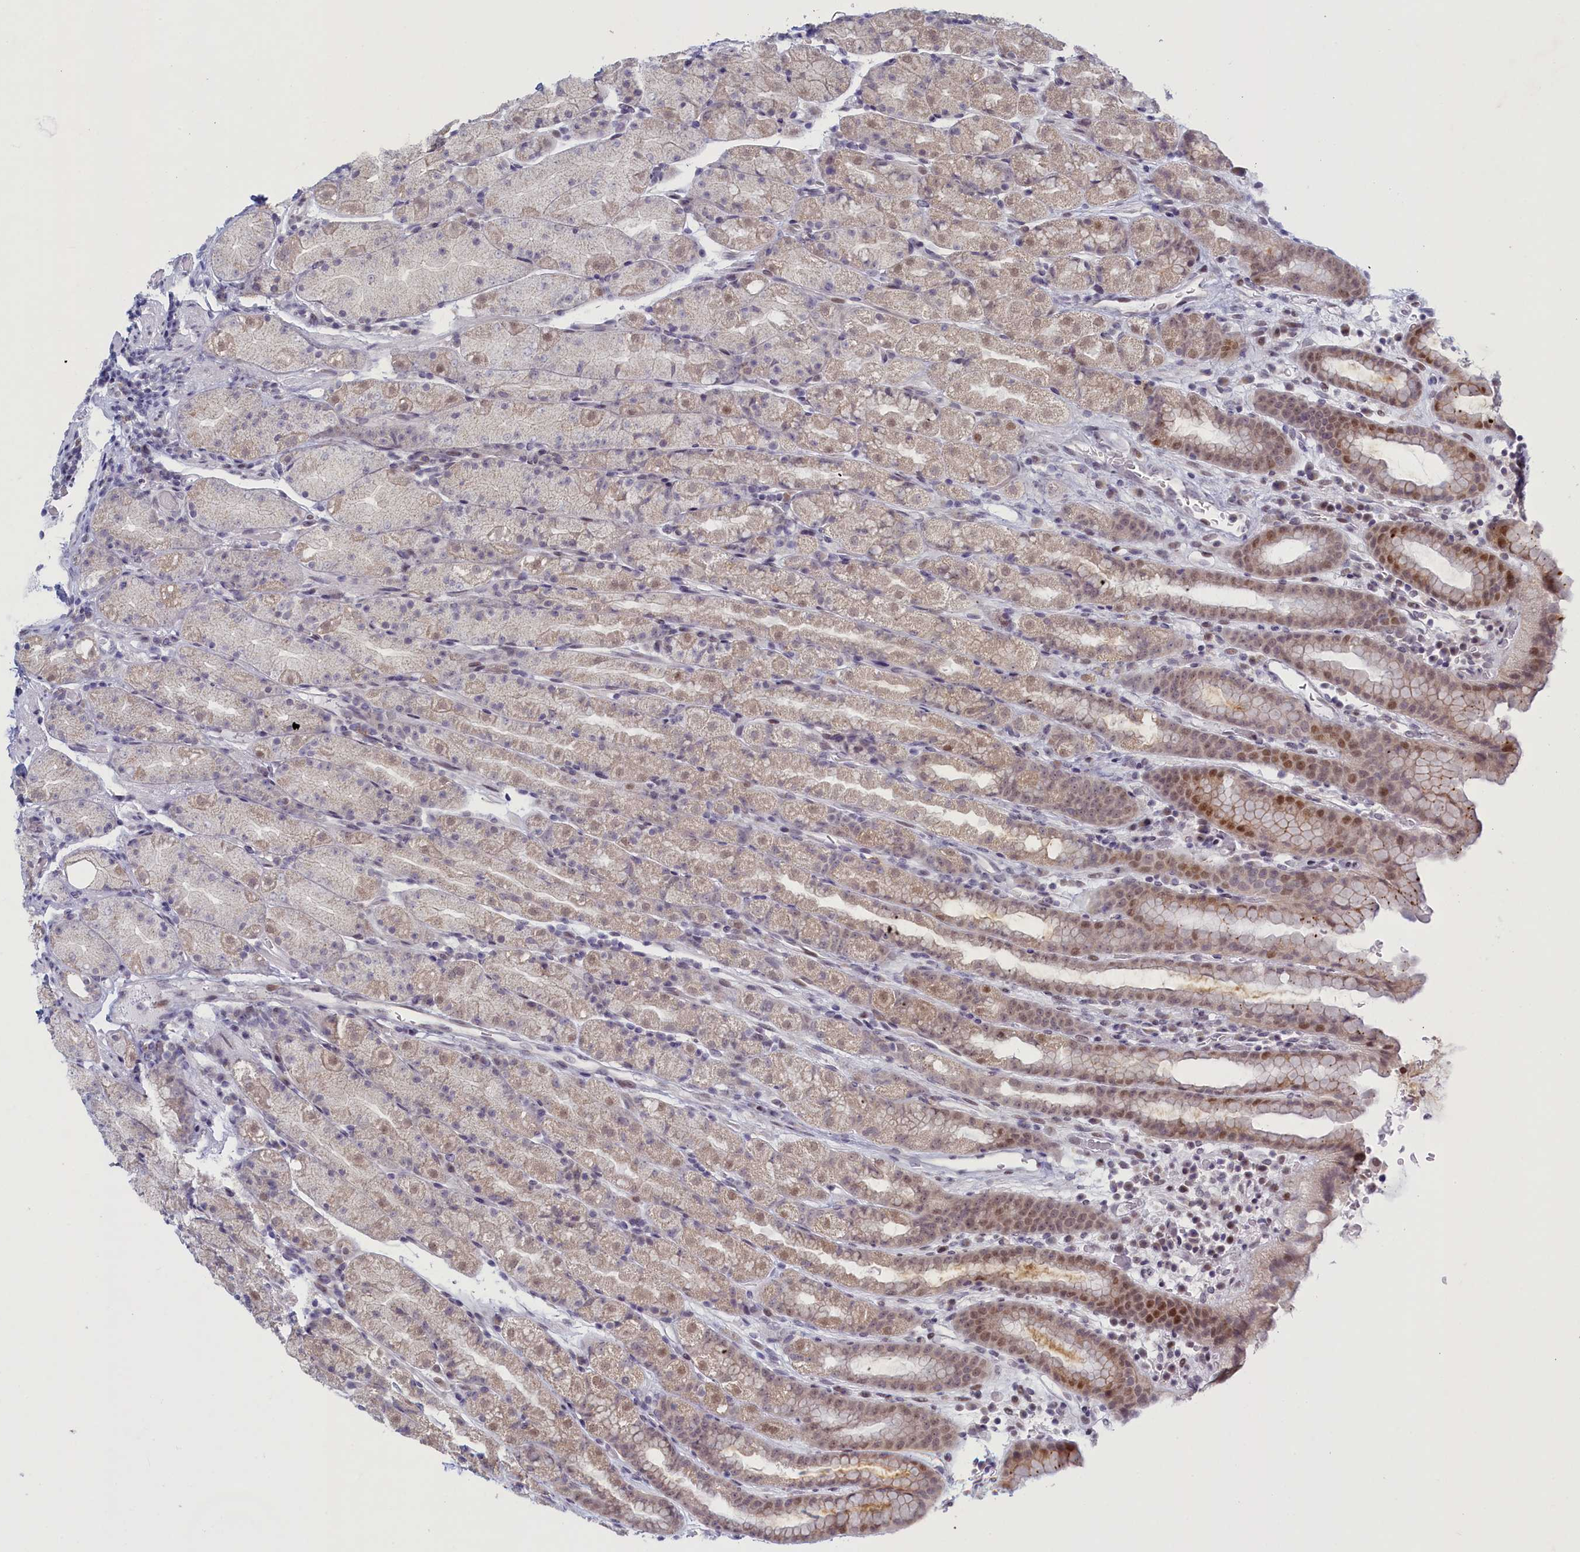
{"staining": {"intensity": "moderate", "quantity": "25%-75%", "location": "cytoplasmic/membranous,nuclear"}, "tissue": "stomach", "cell_type": "Glandular cells", "image_type": "normal", "snomed": [{"axis": "morphology", "description": "Normal tissue, NOS"}, {"axis": "topography", "description": "Stomach, upper"}, {"axis": "topography", "description": "Stomach, lower"}, {"axis": "topography", "description": "Small intestine"}], "caption": "High-magnification brightfield microscopy of benign stomach stained with DAB (3,3'-diaminobenzidine) (brown) and counterstained with hematoxylin (blue). glandular cells exhibit moderate cytoplasmic/membranous,nuclear positivity is identified in approximately25%-75% of cells. The protein of interest is stained brown, and the nuclei are stained in blue (DAB (3,3'-diaminobenzidine) IHC with brightfield microscopy, high magnification).", "gene": "ATF7IP2", "patient": {"sex": "male", "age": 68}}